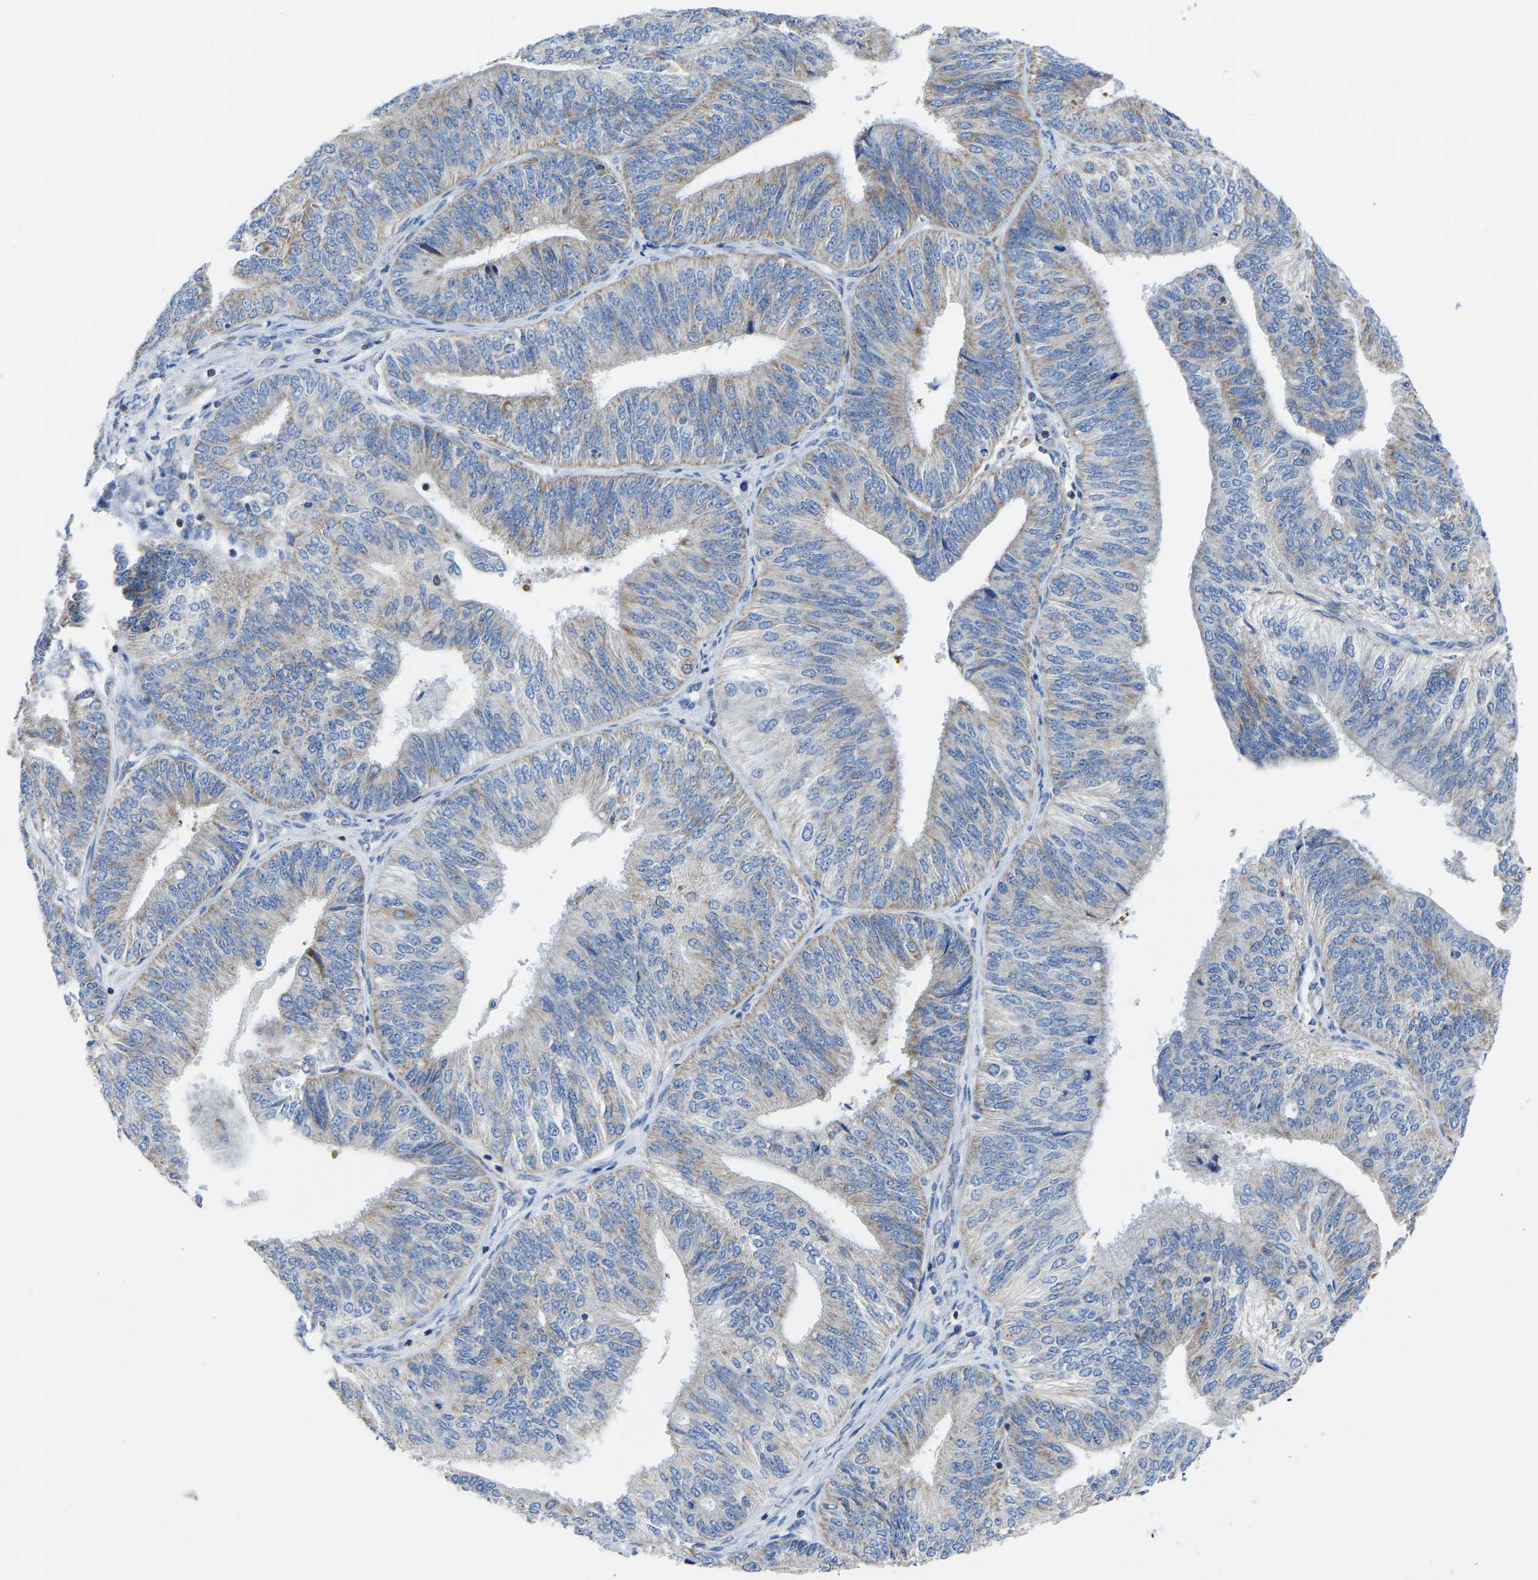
{"staining": {"intensity": "weak", "quantity": ">75%", "location": "cytoplasmic/membranous"}, "tissue": "endometrial cancer", "cell_type": "Tumor cells", "image_type": "cancer", "snomed": [{"axis": "morphology", "description": "Adenocarcinoma, NOS"}, {"axis": "topography", "description": "Endometrium"}], "caption": "This image exhibits immunohistochemistry staining of human endometrial adenocarcinoma, with low weak cytoplasmic/membranous staining in approximately >75% of tumor cells.", "gene": "ETFA", "patient": {"sex": "female", "age": 58}}